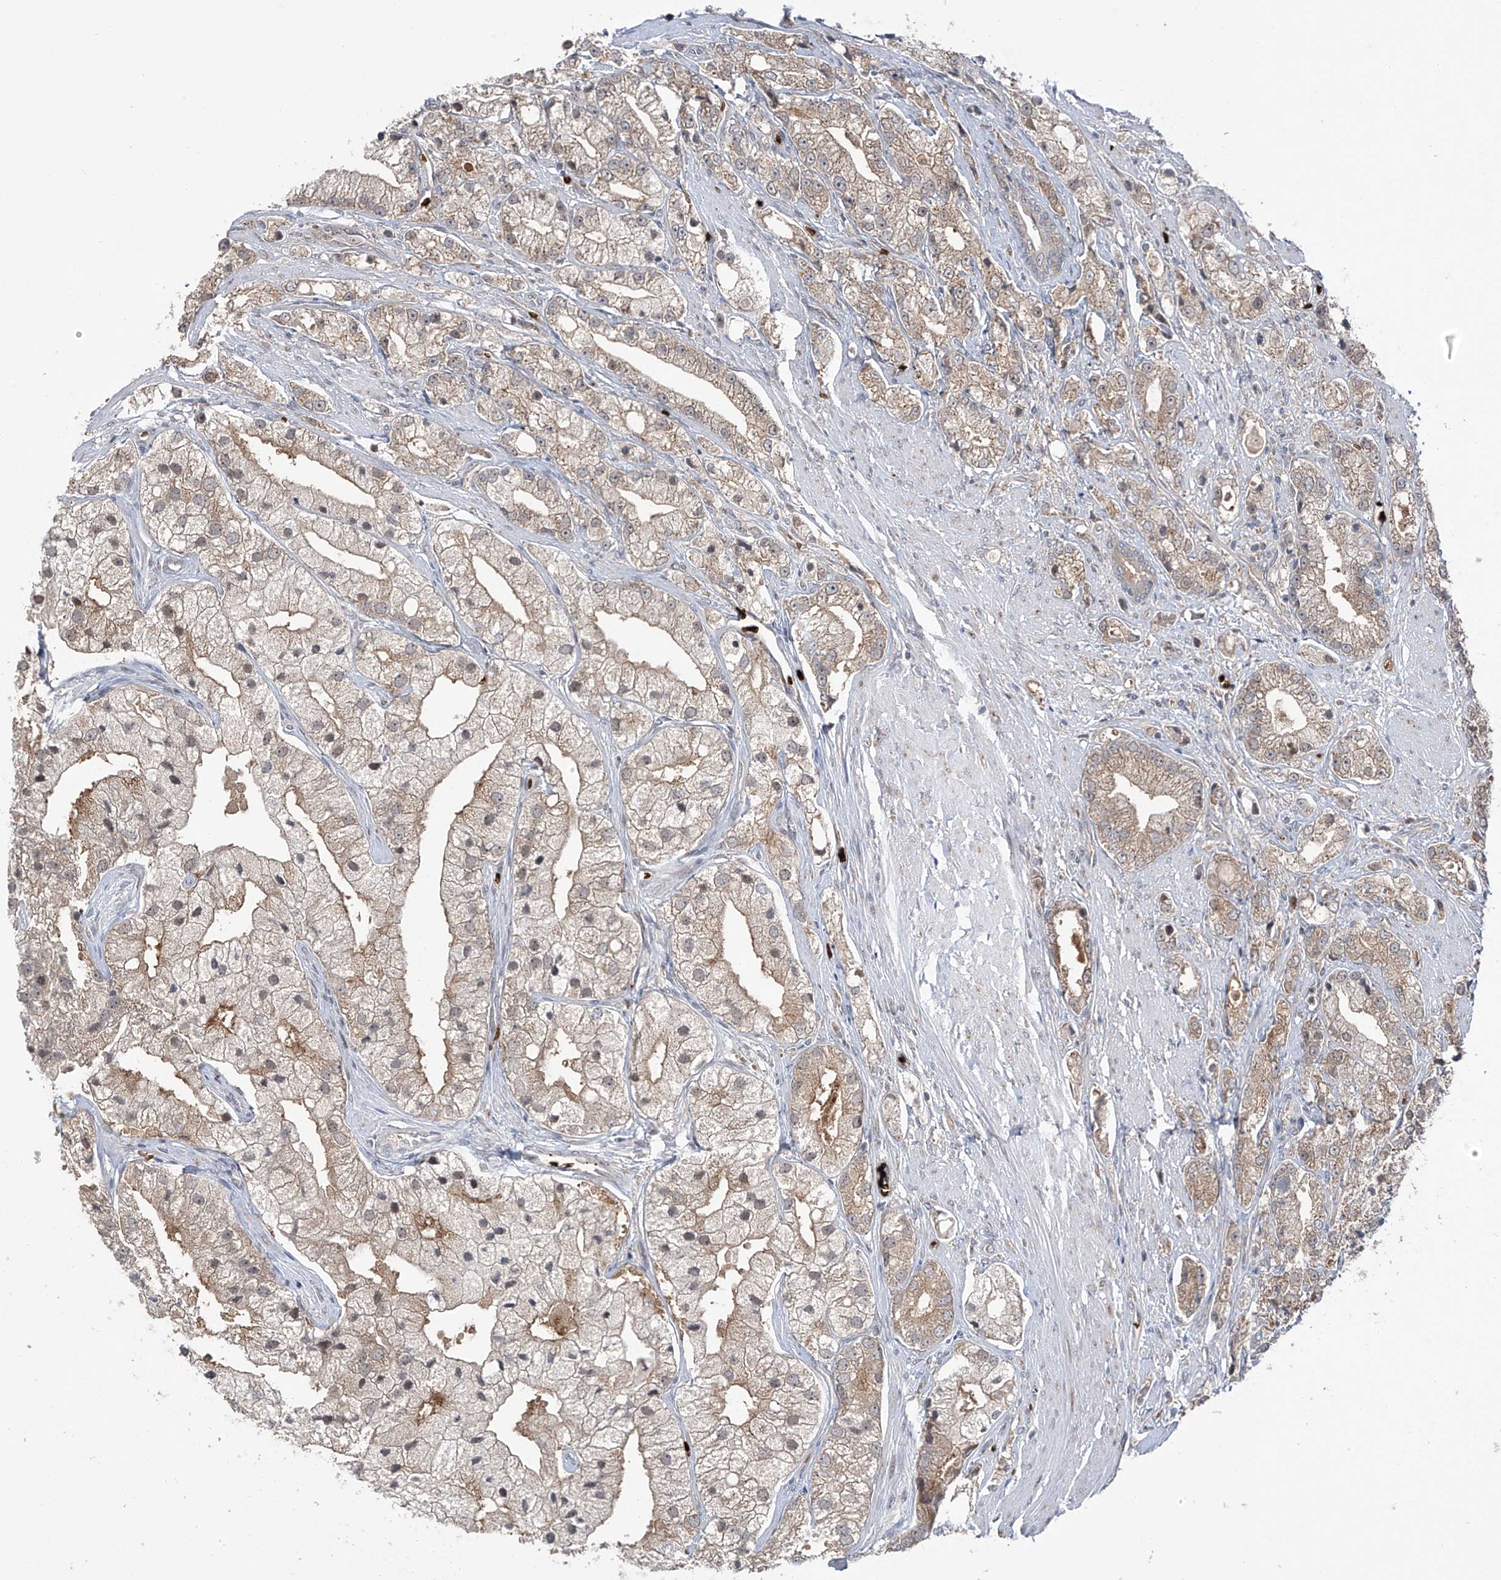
{"staining": {"intensity": "weak", "quantity": "<25%", "location": "cytoplasmic/membranous"}, "tissue": "prostate cancer", "cell_type": "Tumor cells", "image_type": "cancer", "snomed": [{"axis": "morphology", "description": "Adenocarcinoma, High grade"}, {"axis": "topography", "description": "Prostate"}], "caption": "High power microscopy micrograph of an IHC histopathology image of adenocarcinoma (high-grade) (prostate), revealing no significant expression in tumor cells.", "gene": "ZDHHC9", "patient": {"sex": "male", "age": 50}}